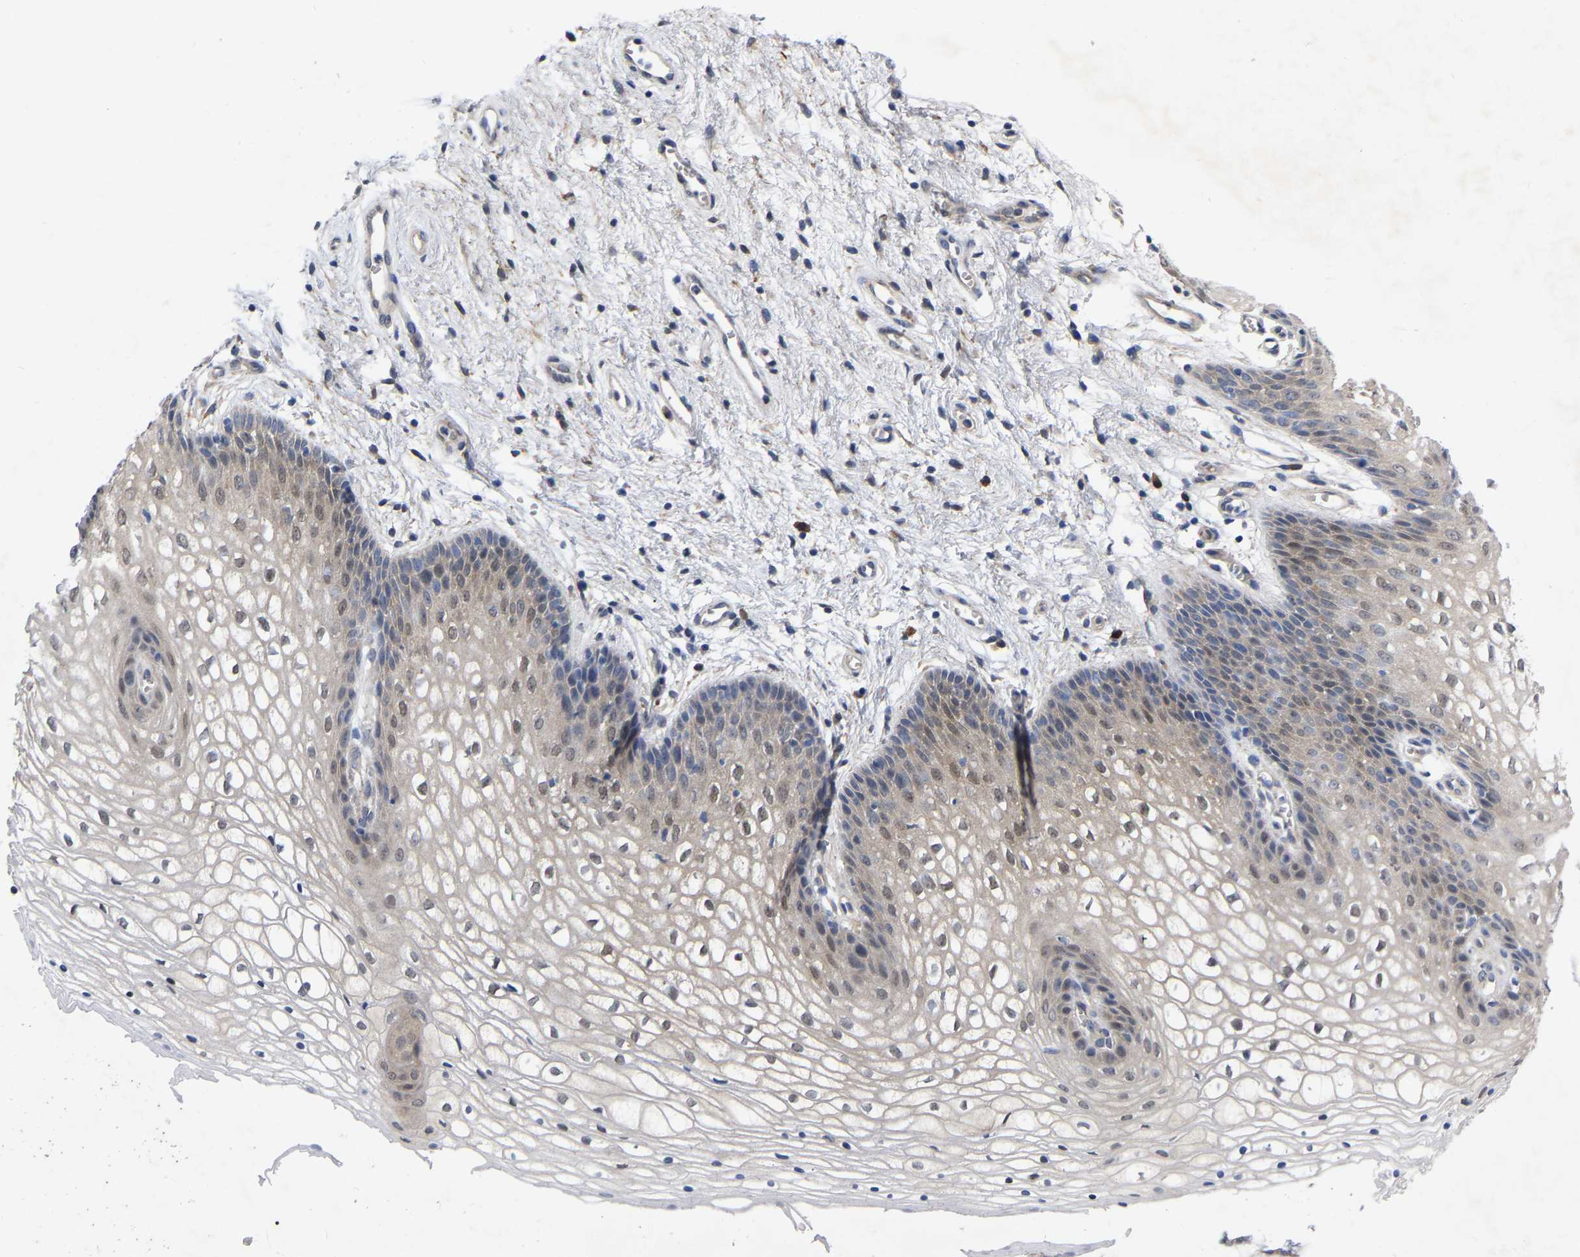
{"staining": {"intensity": "weak", "quantity": "<25%", "location": "cytoplasmic/membranous,nuclear"}, "tissue": "vagina", "cell_type": "Squamous epithelial cells", "image_type": "normal", "snomed": [{"axis": "morphology", "description": "Normal tissue, NOS"}, {"axis": "topography", "description": "Vagina"}], "caption": "A photomicrograph of vagina stained for a protein reveals no brown staining in squamous epithelial cells.", "gene": "UBE4B", "patient": {"sex": "female", "age": 34}}